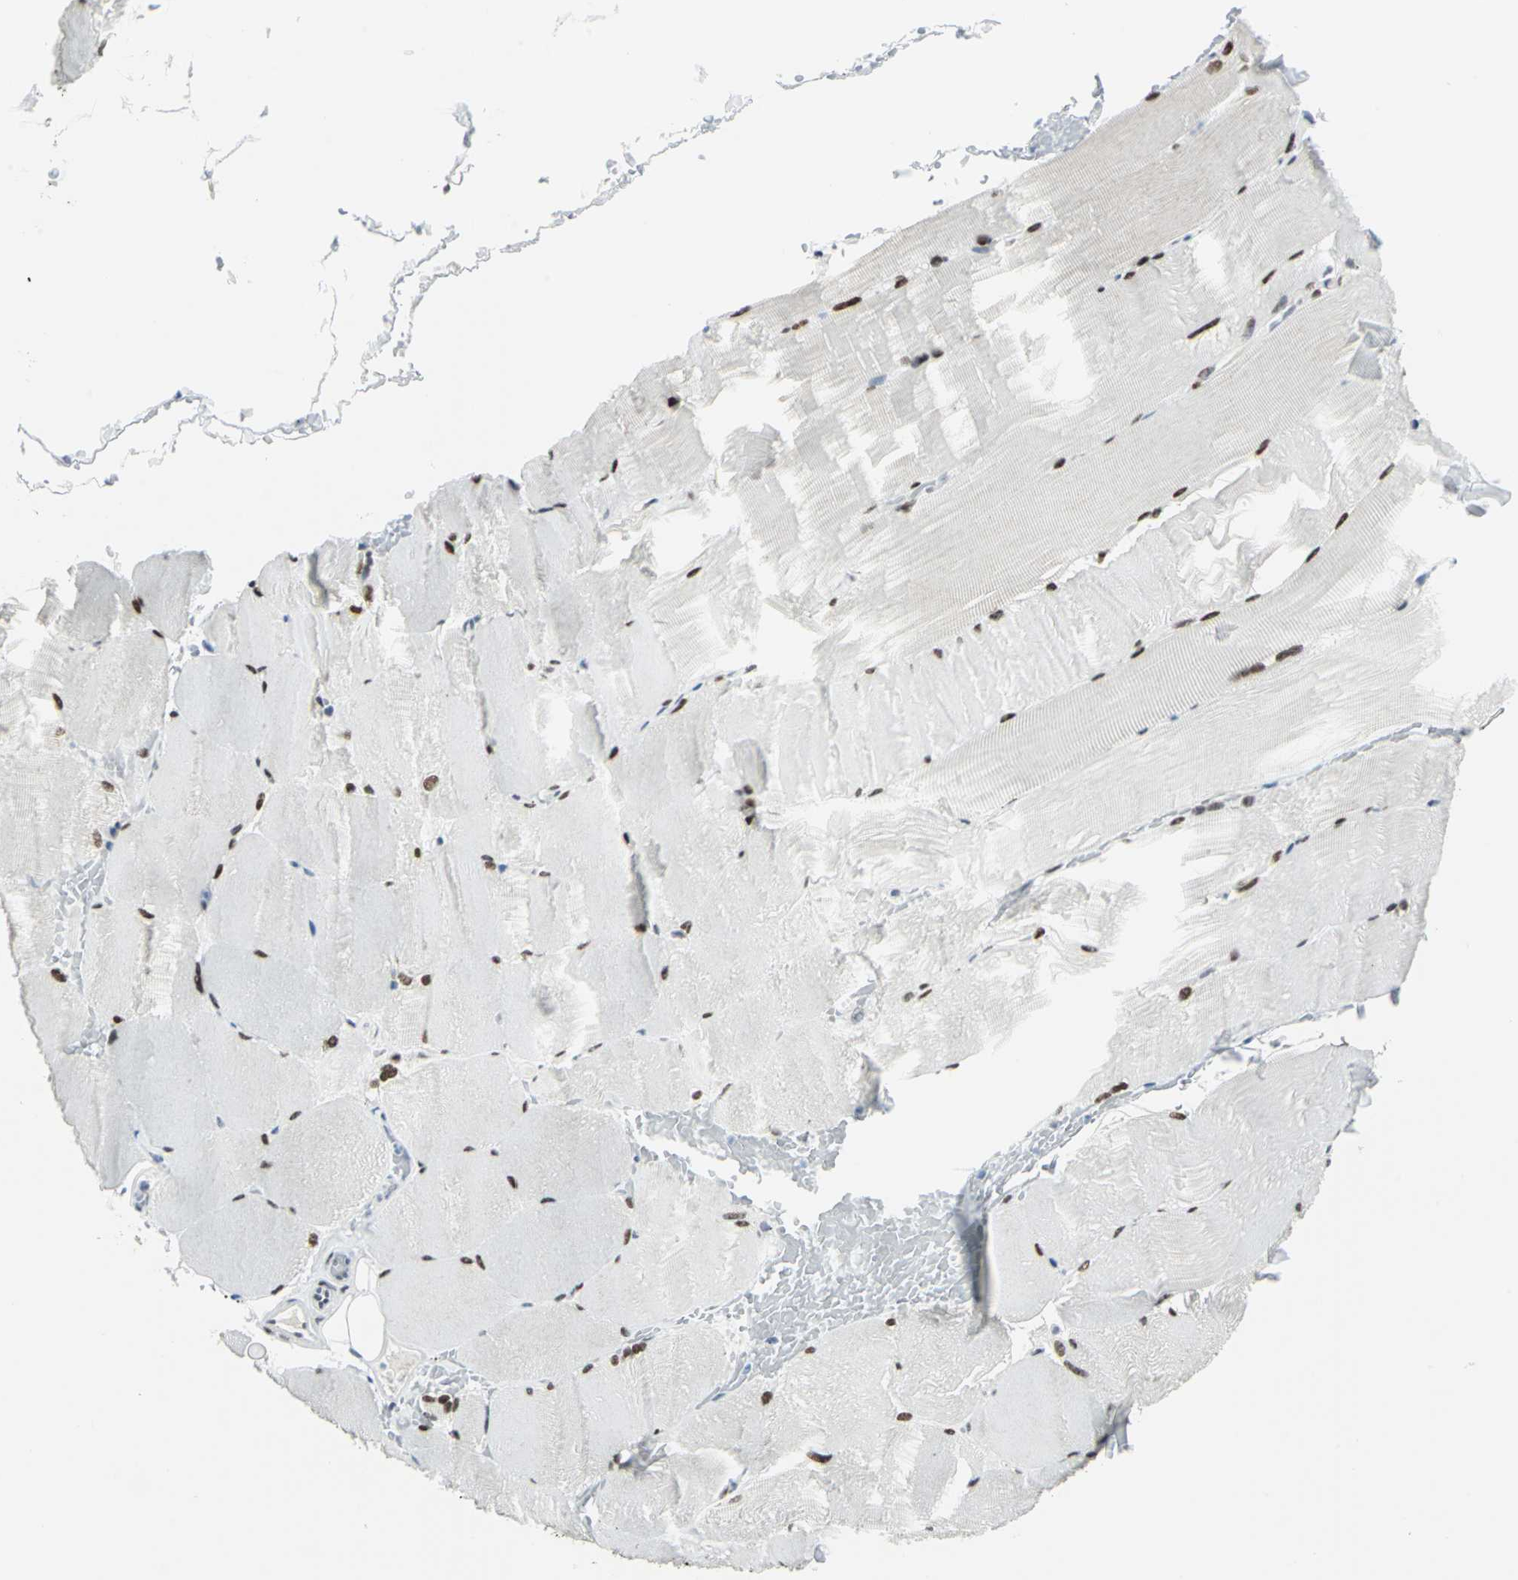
{"staining": {"intensity": "strong", "quantity": ">75%", "location": "nuclear"}, "tissue": "skeletal muscle", "cell_type": "Myocytes", "image_type": "normal", "snomed": [{"axis": "morphology", "description": "Normal tissue, NOS"}, {"axis": "topography", "description": "Skeletal muscle"}, {"axis": "topography", "description": "Parathyroid gland"}], "caption": "Myocytes demonstrate strong nuclear positivity in about >75% of cells in normal skeletal muscle. (DAB IHC, brown staining for protein, blue staining for nuclei).", "gene": "MEIS2", "patient": {"sex": "female", "age": 37}}